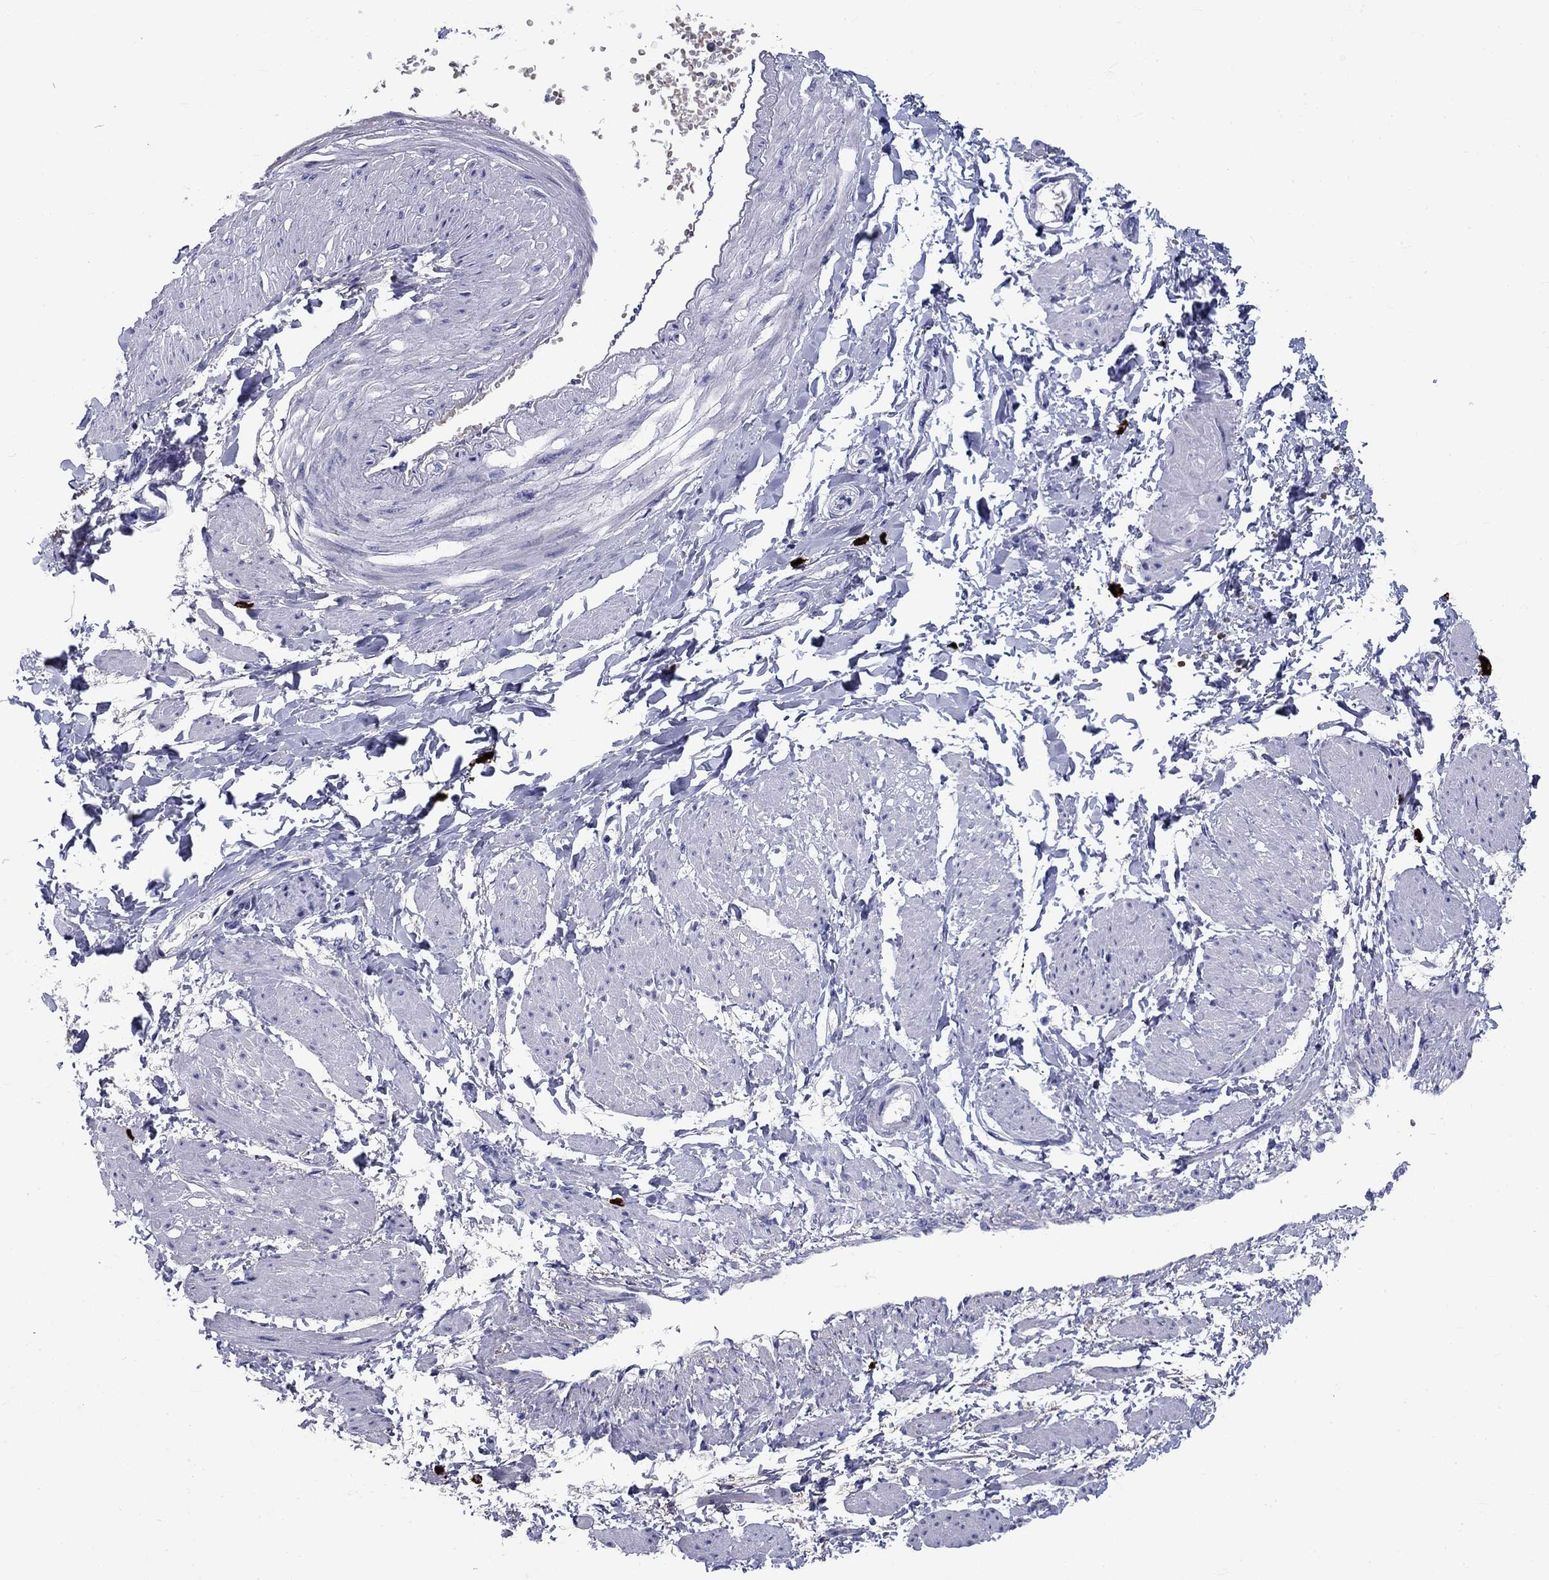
{"staining": {"intensity": "negative", "quantity": "none", "location": "none"}, "tissue": "smooth muscle", "cell_type": "Smooth muscle cells", "image_type": "normal", "snomed": [{"axis": "morphology", "description": "Normal tissue, NOS"}, {"axis": "topography", "description": "Smooth muscle"}, {"axis": "topography", "description": "Uterus"}], "caption": "Immunohistochemistry of benign human smooth muscle shows no expression in smooth muscle cells.", "gene": "CD40LG", "patient": {"sex": "female", "age": 39}}